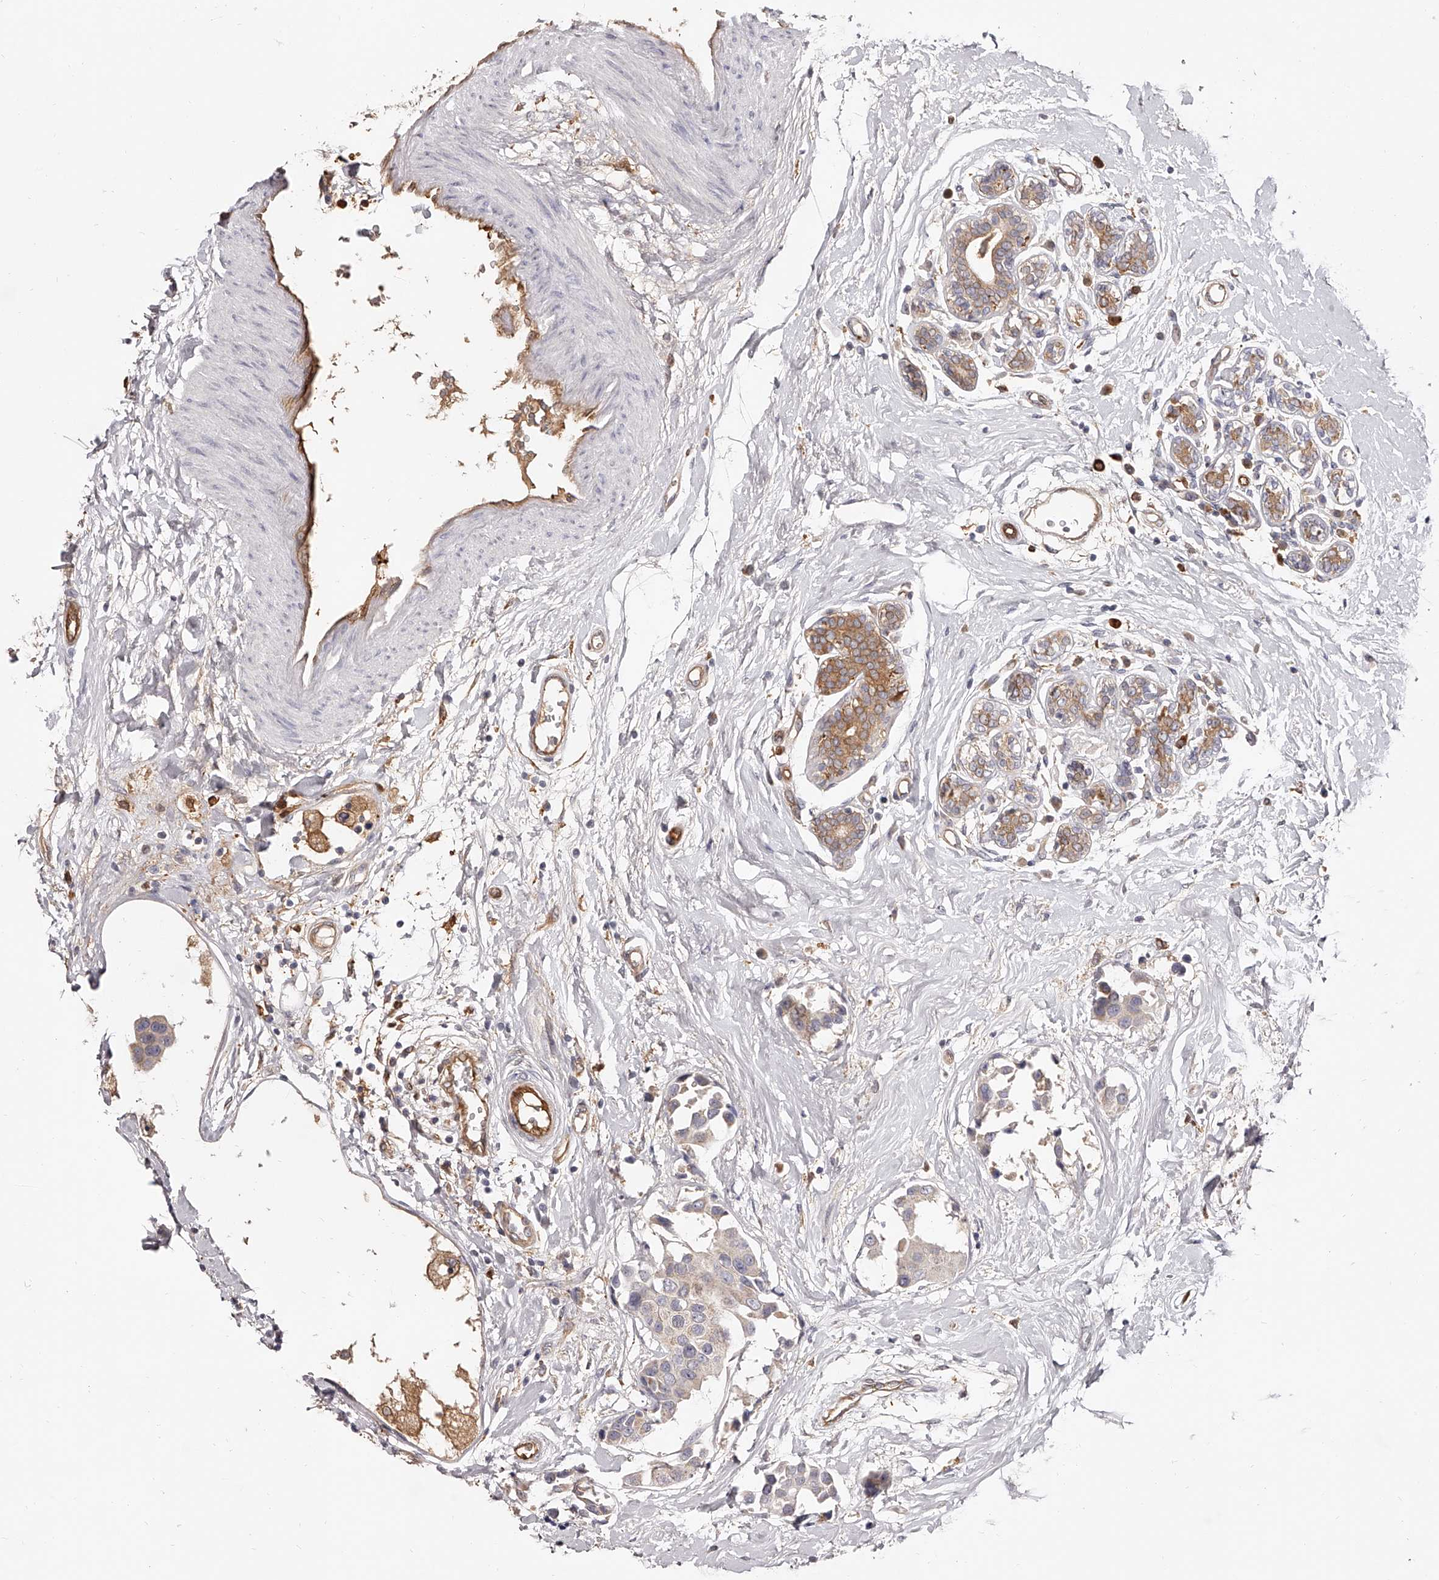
{"staining": {"intensity": "weak", "quantity": "<25%", "location": "cytoplasmic/membranous"}, "tissue": "breast cancer", "cell_type": "Tumor cells", "image_type": "cancer", "snomed": [{"axis": "morphology", "description": "Normal tissue, NOS"}, {"axis": "morphology", "description": "Duct carcinoma"}, {"axis": "topography", "description": "Breast"}], "caption": "This is an immunohistochemistry (IHC) micrograph of breast infiltrating ductal carcinoma. There is no expression in tumor cells.", "gene": "LAP3", "patient": {"sex": "female", "age": 39}}